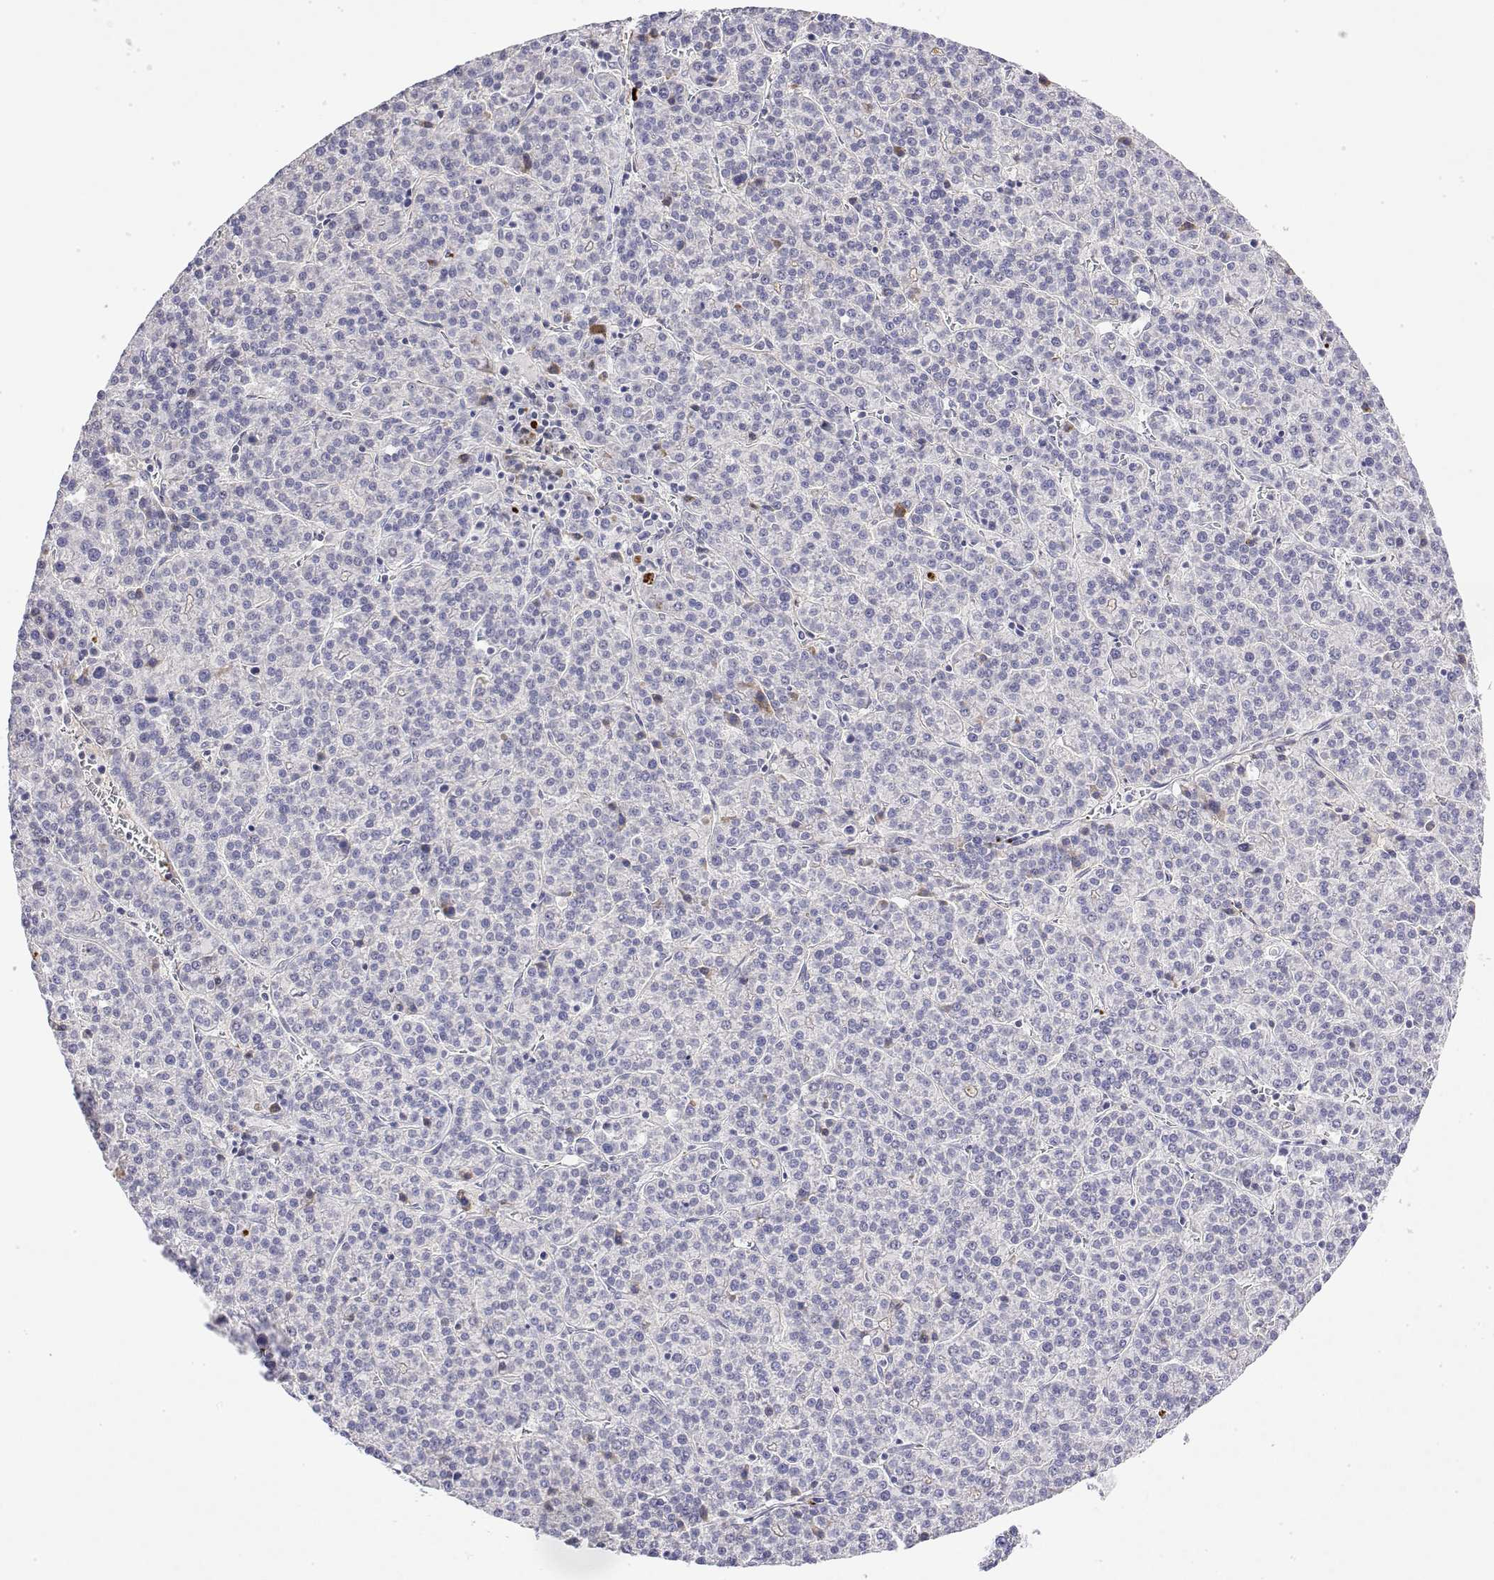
{"staining": {"intensity": "negative", "quantity": "none", "location": "none"}, "tissue": "liver cancer", "cell_type": "Tumor cells", "image_type": "cancer", "snomed": [{"axis": "morphology", "description": "Carcinoma, Hepatocellular, NOS"}, {"axis": "topography", "description": "Liver"}], "caption": "DAB (3,3'-diaminobenzidine) immunohistochemical staining of human hepatocellular carcinoma (liver) exhibits no significant expression in tumor cells.", "gene": "GGACT", "patient": {"sex": "female", "age": 58}}